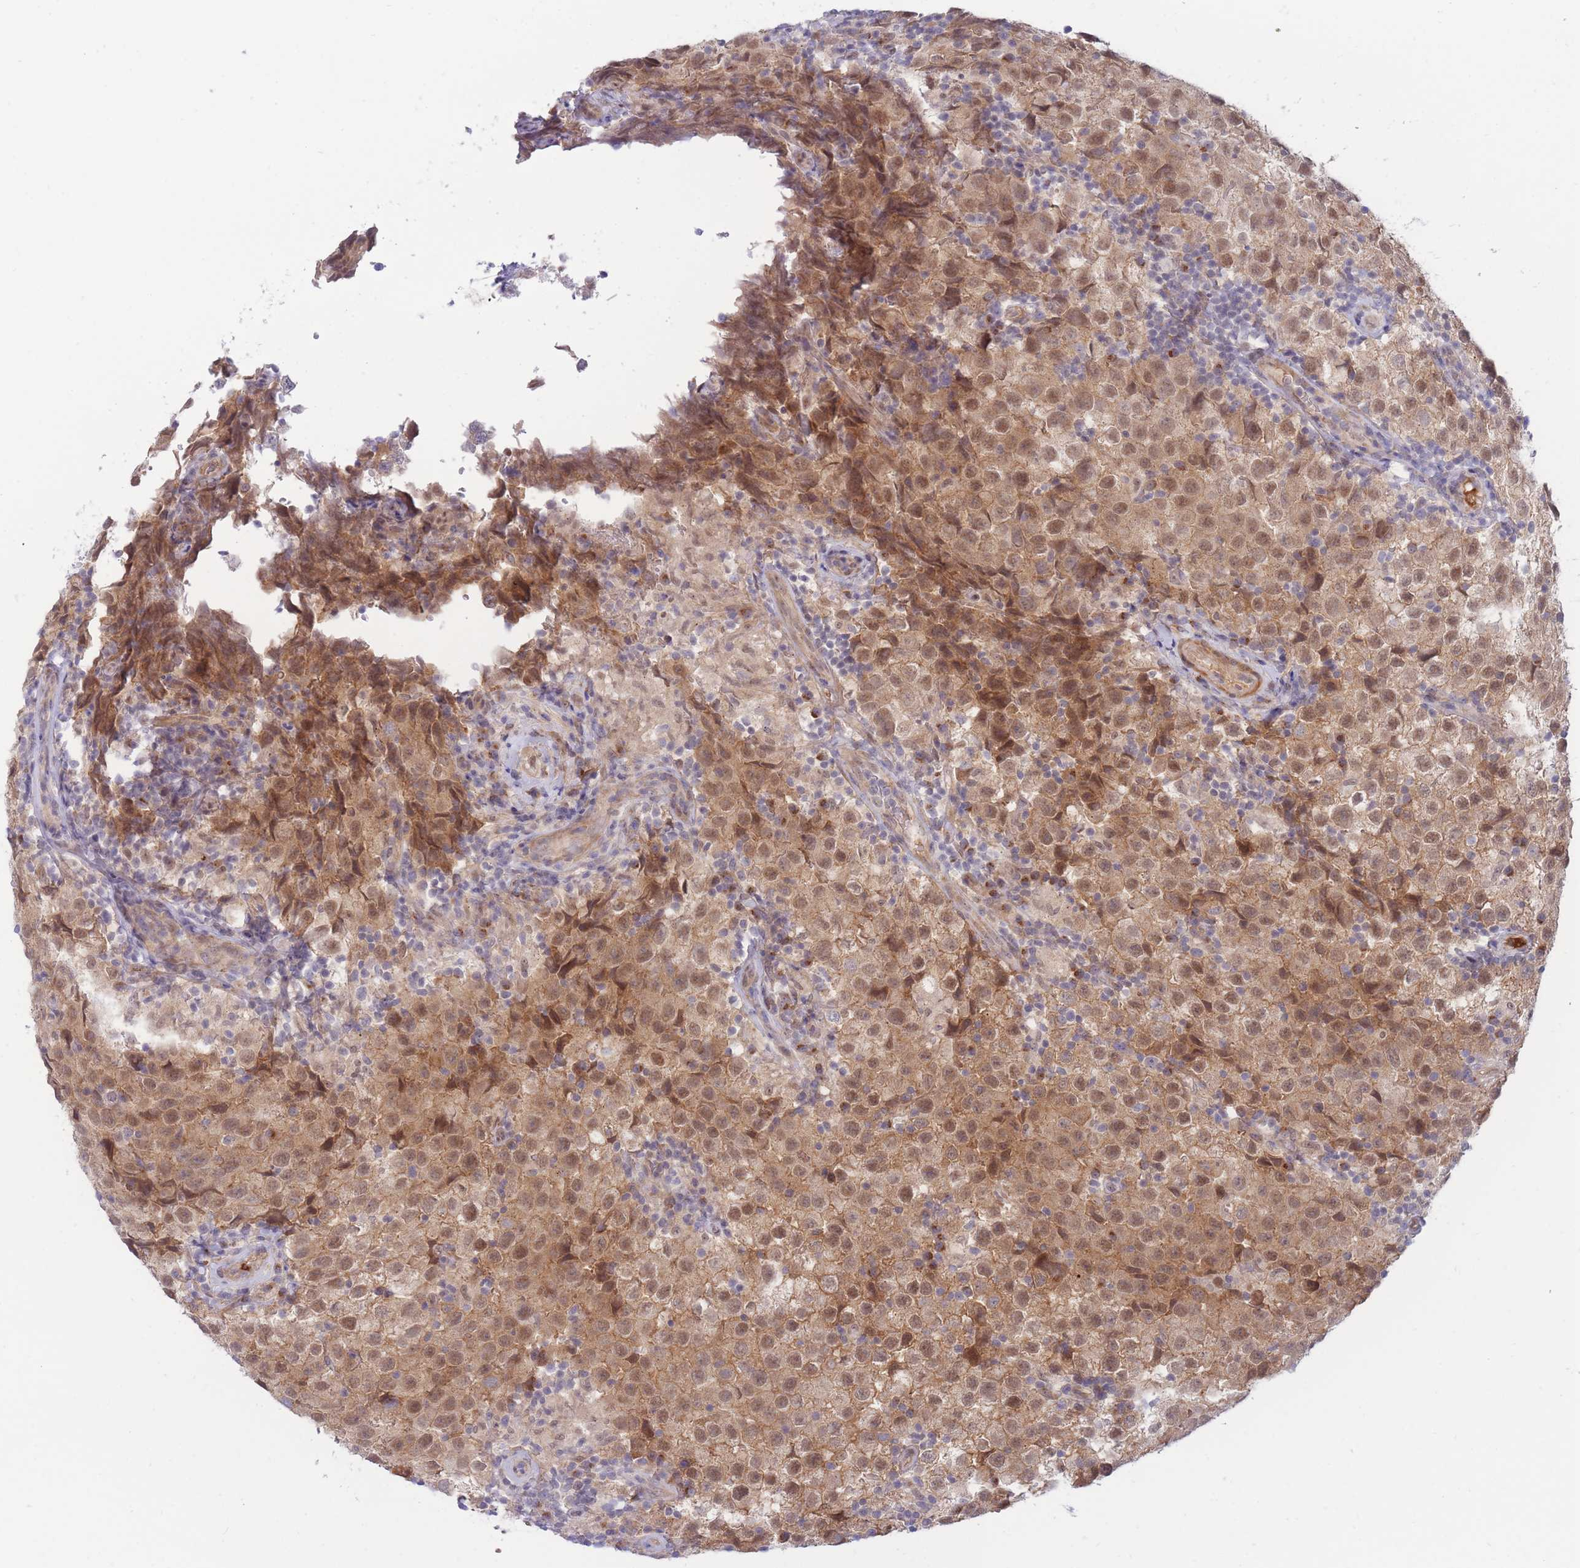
{"staining": {"intensity": "moderate", "quantity": ">75%", "location": "cytoplasmic/membranous,nuclear"}, "tissue": "testis cancer", "cell_type": "Tumor cells", "image_type": "cancer", "snomed": [{"axis": "morphology", "description": "Seminoma, NOS"}, {"axis": "morphology", "description": "Carcinoma, Embryonal, NOS"}, {"axis": "topography", "description": "Testis"}], "caption": "Protein expression analysis of embryonal carcinoma (testis) shows moderate cytoplasmic/membranous and nuclear positivity in about >75% of tumor cells.", "gene": "APOL4", "patient": {"sex": "male", "age": 41}}